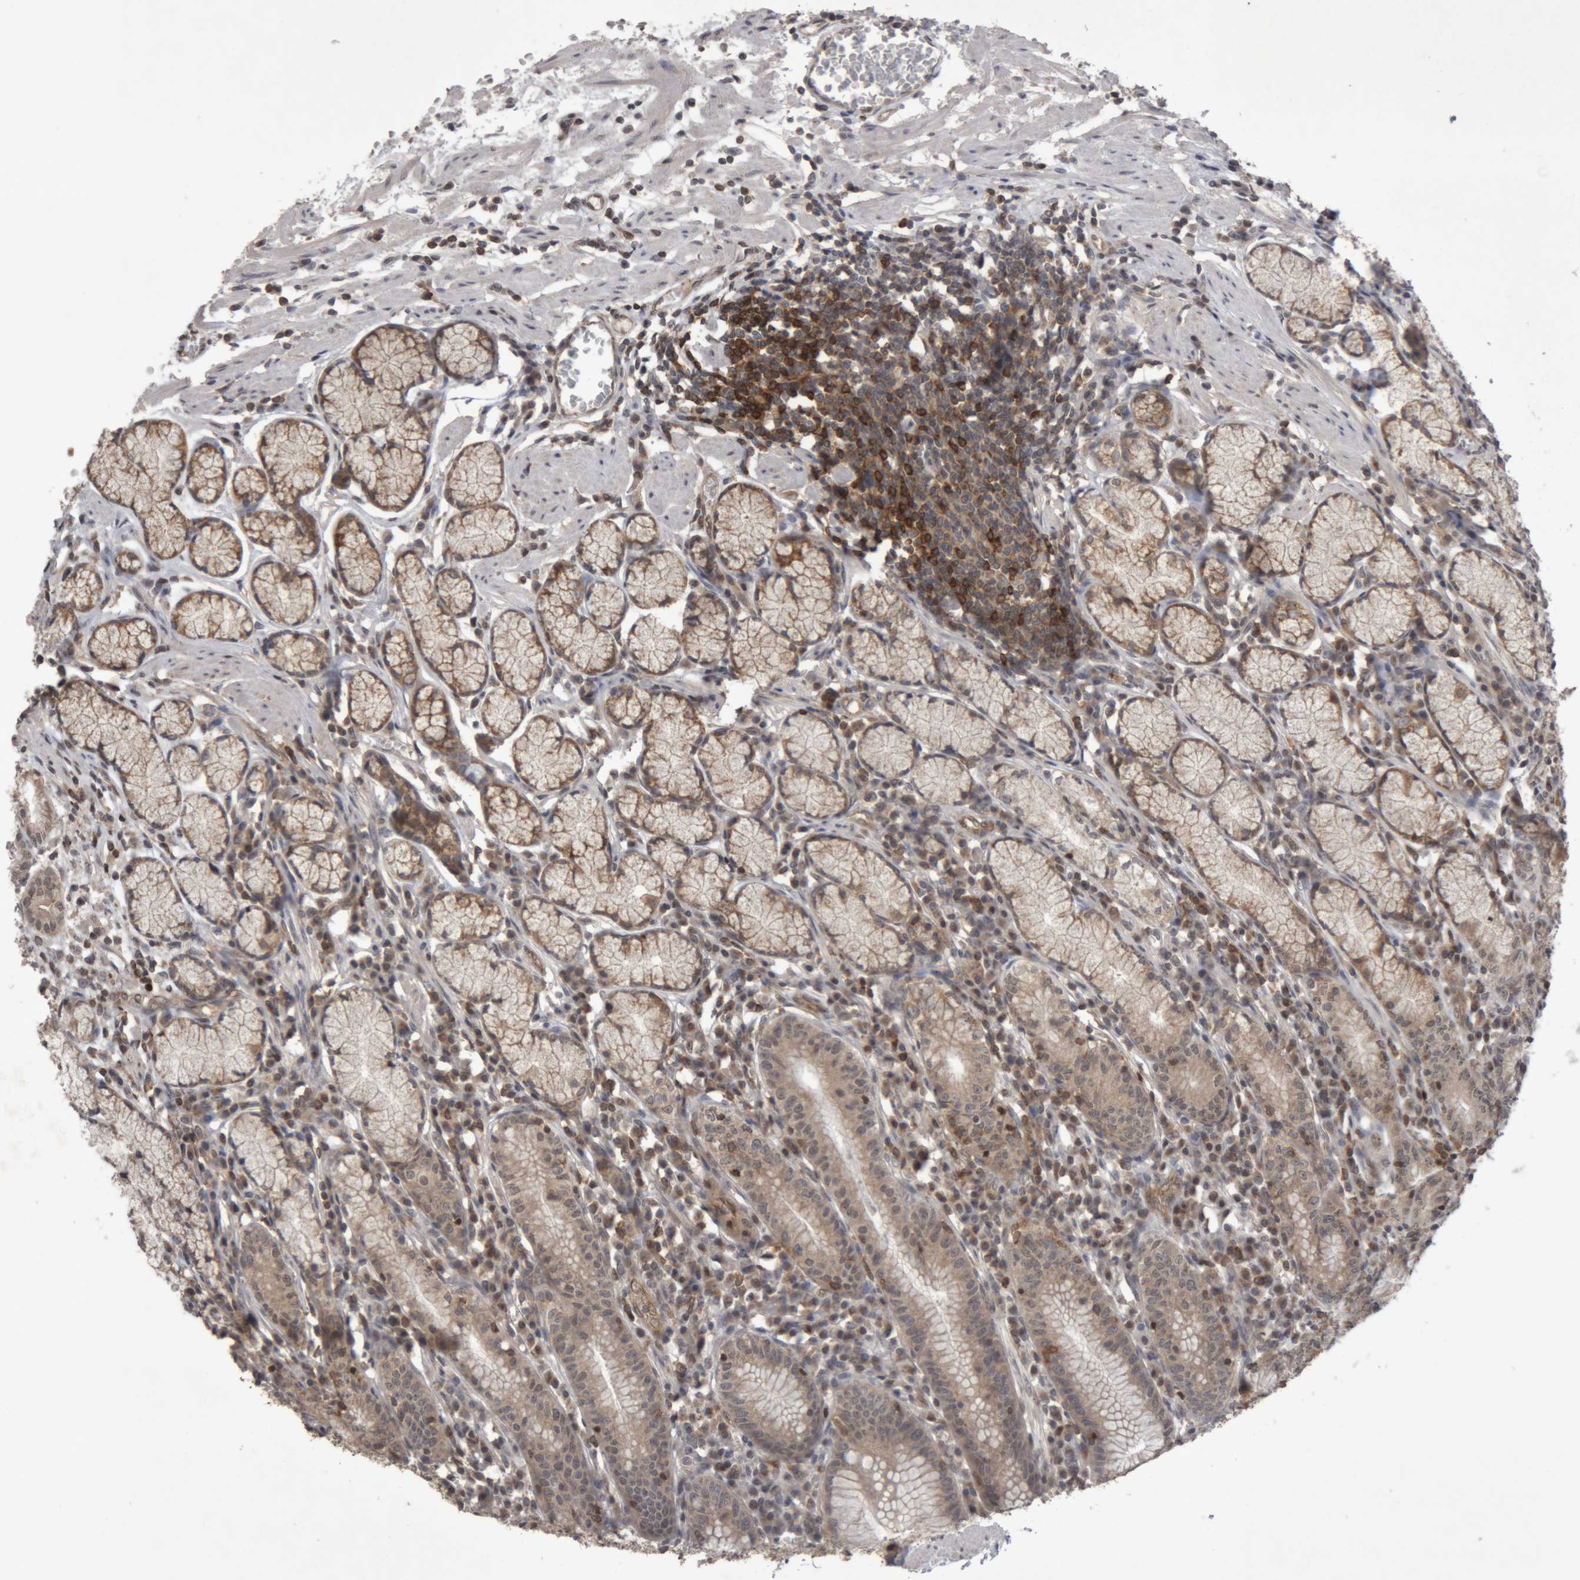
{"staining": {"intensity": "moderate", "quantity": ">75%", "location": "cytoplasmic/membranous,nuclear"}, "tissue": "stomach", "cell_type": "Glandular cells", "image_type": "normal", "snomed": [{"axis": "morphology", "description": "Normal tissue, NOS"}, {"axis": "topography", "description": "Stomach"}], "caption": "Immunohistochemistry (IHC) (DAB) staining of normal human stomach reveals moderate cytoplasmic/membranous,nuclear protein expression in about >75% of glandular cells. (Stains: DAB in brown, nuclei in blue, Microscopy: brightfield microscopy at high magnification).", "gene": "NFATC2", "patient": {"sex": "male", "age": 55}}